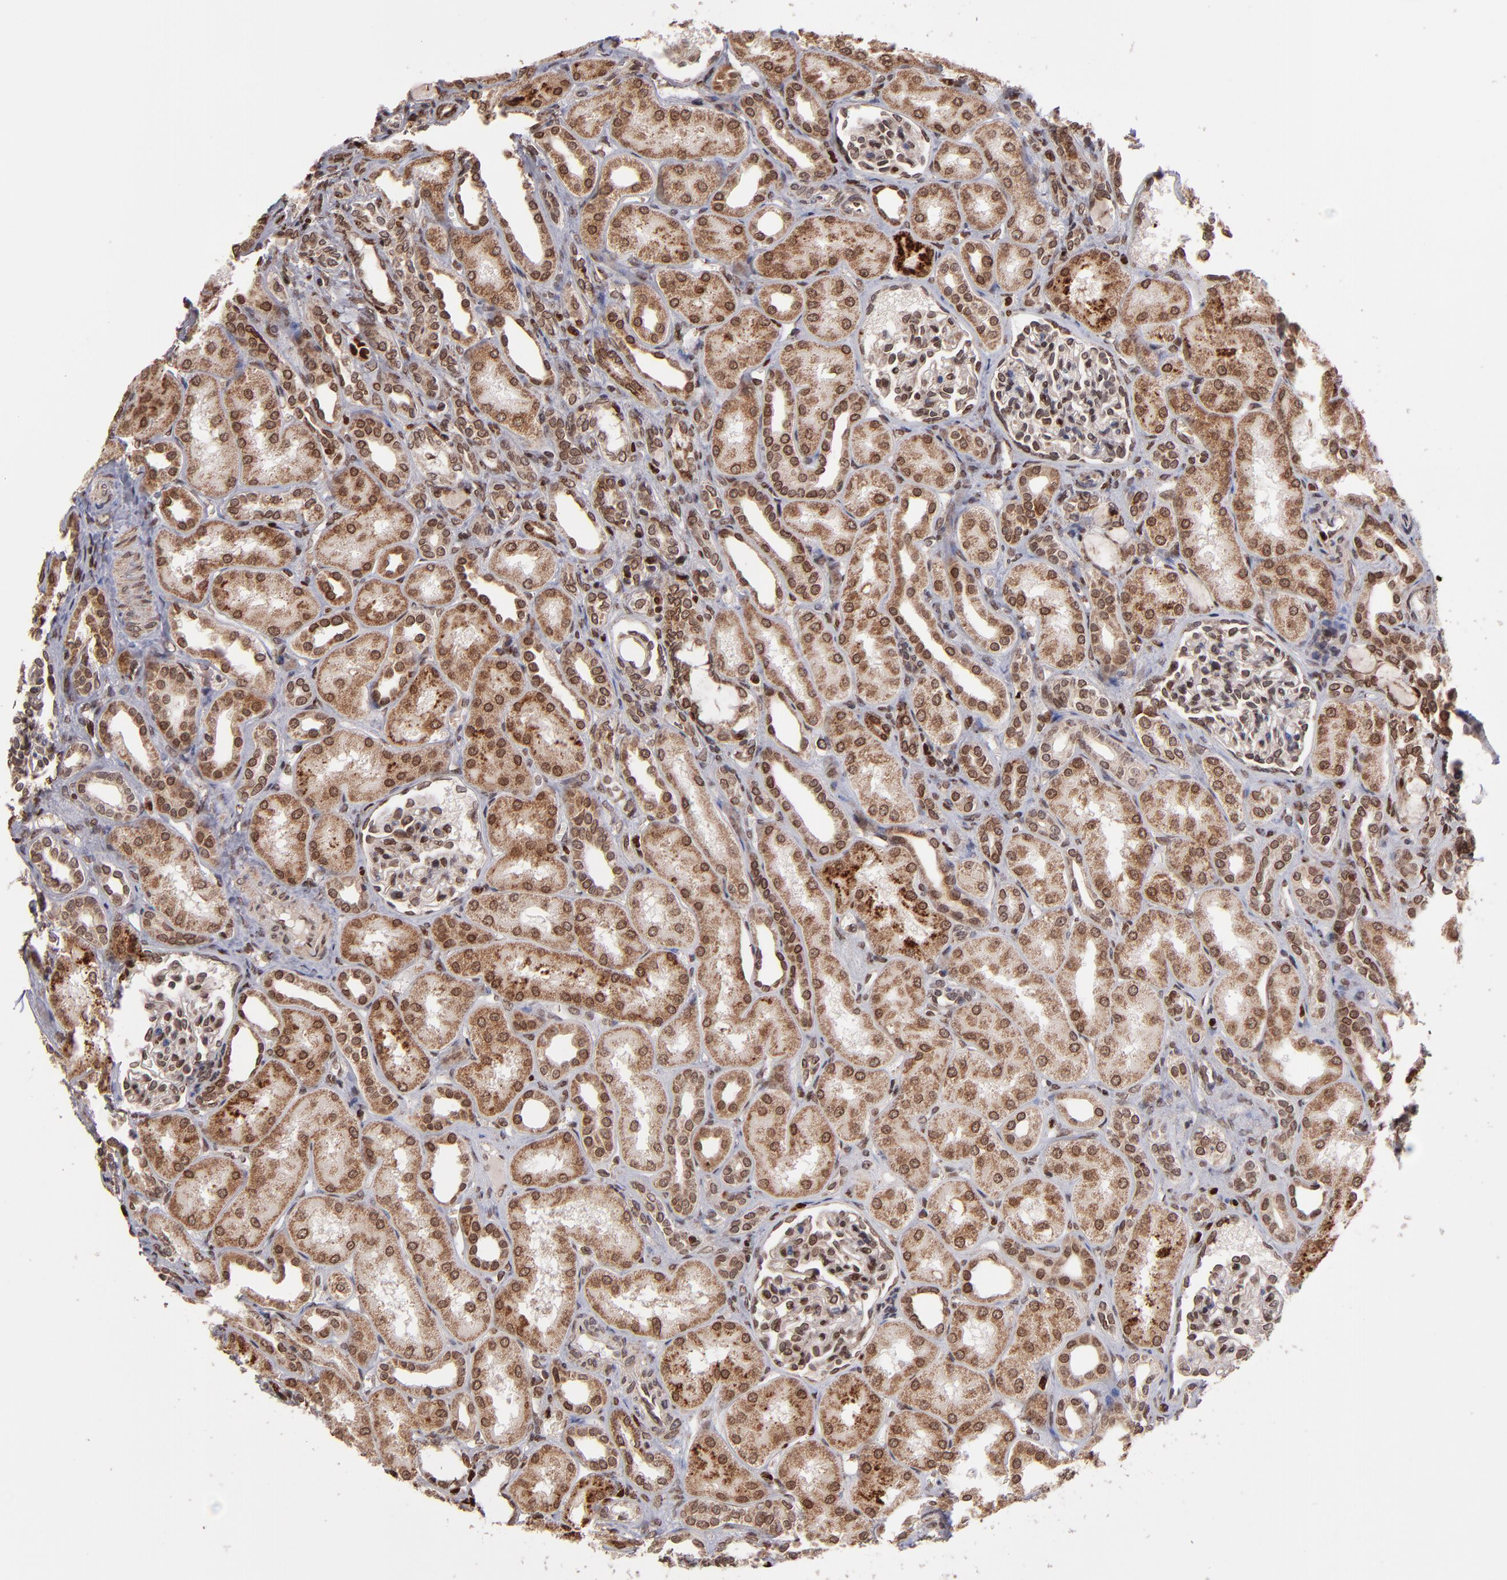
{"staining": {"intensity": "negative", "quantity": "none", "location": "none"}, "tissue": "kidney", "cell_type": "Cells in glomeruli", "image_type": "normal", "snomed": [{"axis": "morphology", "description": "Normal tissue, NOS"}, {"axis": "topography", "description": "Kidney"}], "caption": "A high-resolution image shows IHC staining of unremarkable kidney, which reveals no significant positivity in cells in glomeruli.", "gene": "TOP1MT", "patient": {"sex": "male", "age": 7}}